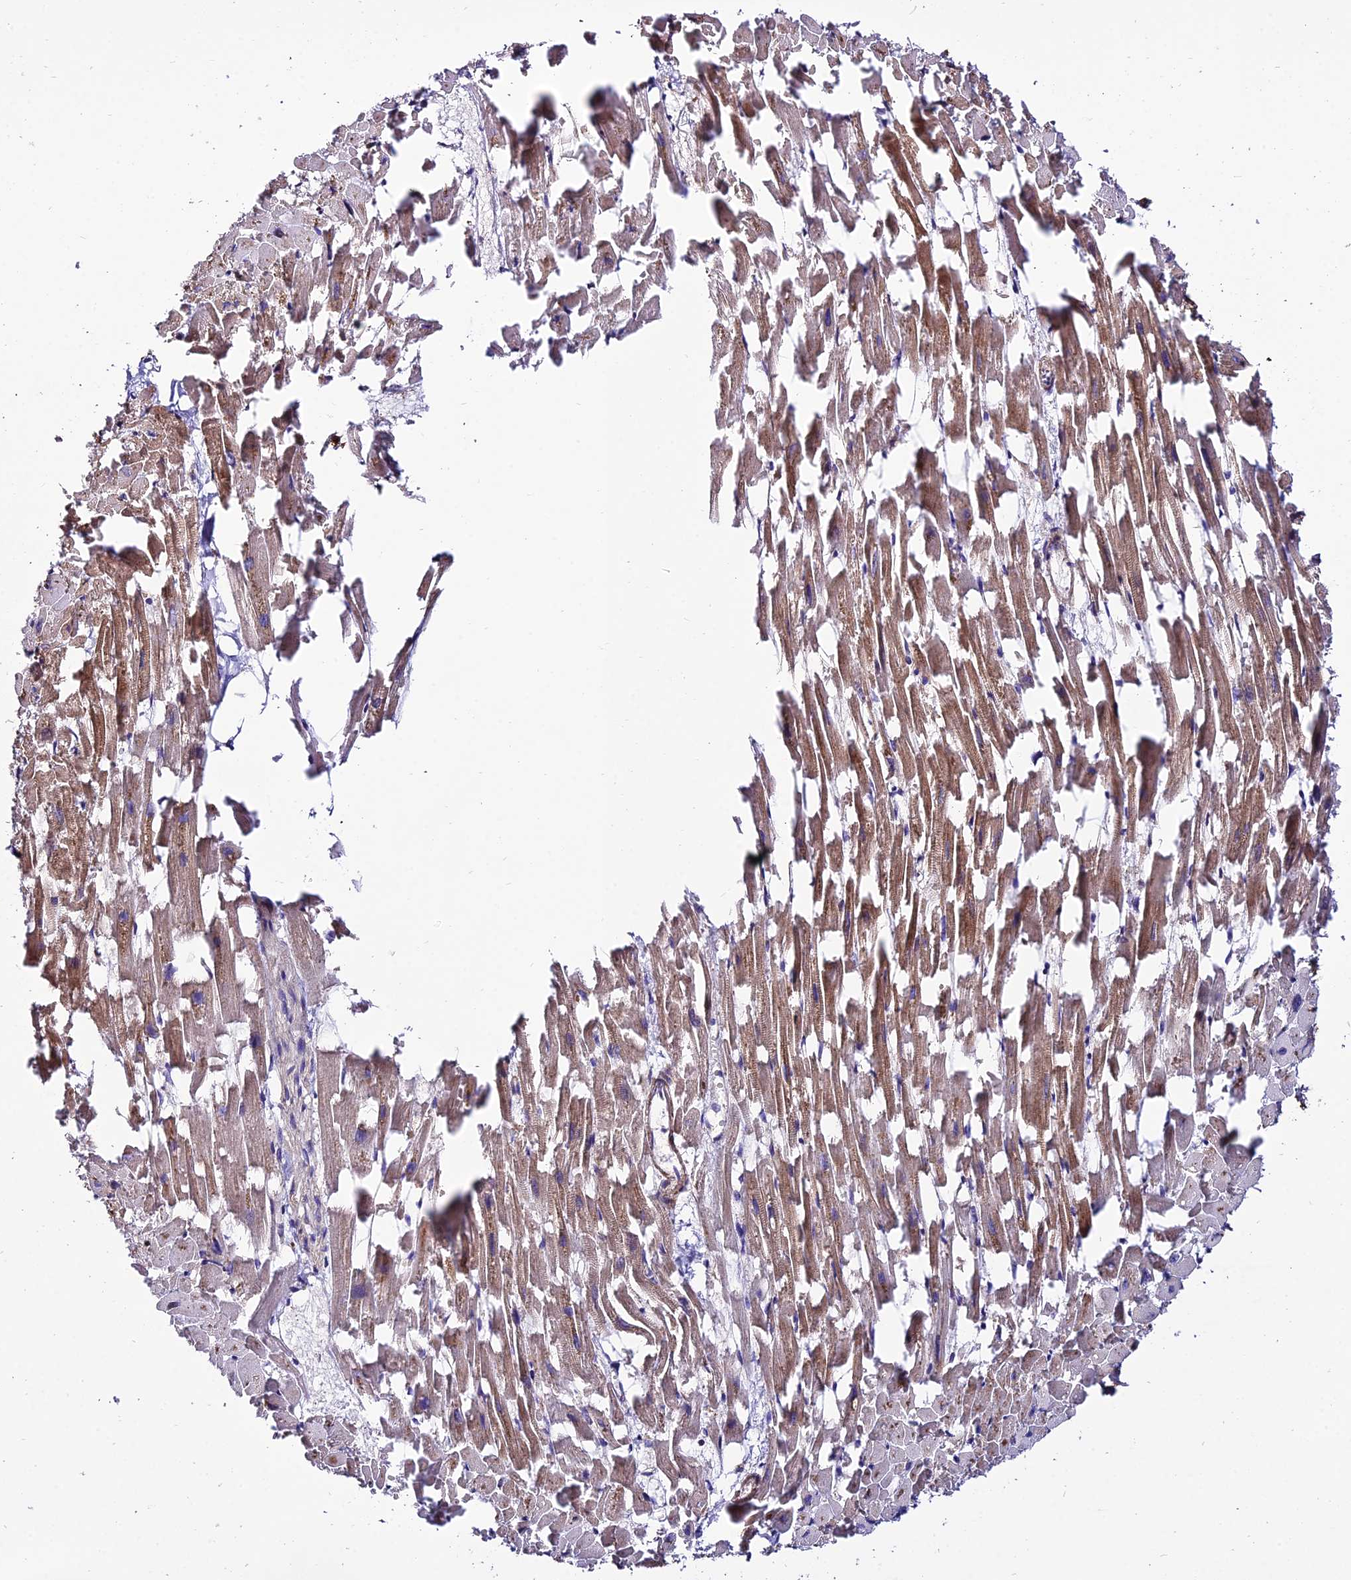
{"staining": {"intensity": "moderate", "quantity": ">75%", "location": "cytoplasmic/membranous"}, "tissue": "heart muscle", "cell_type": "Cardiomyocytes", "image_type": "normal", "snomed": [{"axis": "morphology", "description": "Normal tissue, NOS"}, {"axis": "topography", "description": "Heart"}], "caption": "A high-resolution micrograph shows immunohistochemistry (IHC) staining of unremarkable heart muscle, which exhibits moderate cytoplasmic/membranous staining in approximately >75% of cardiomyocytes.", "gene": "PYM1", "patient": {"sex": "female", "age": 64}}